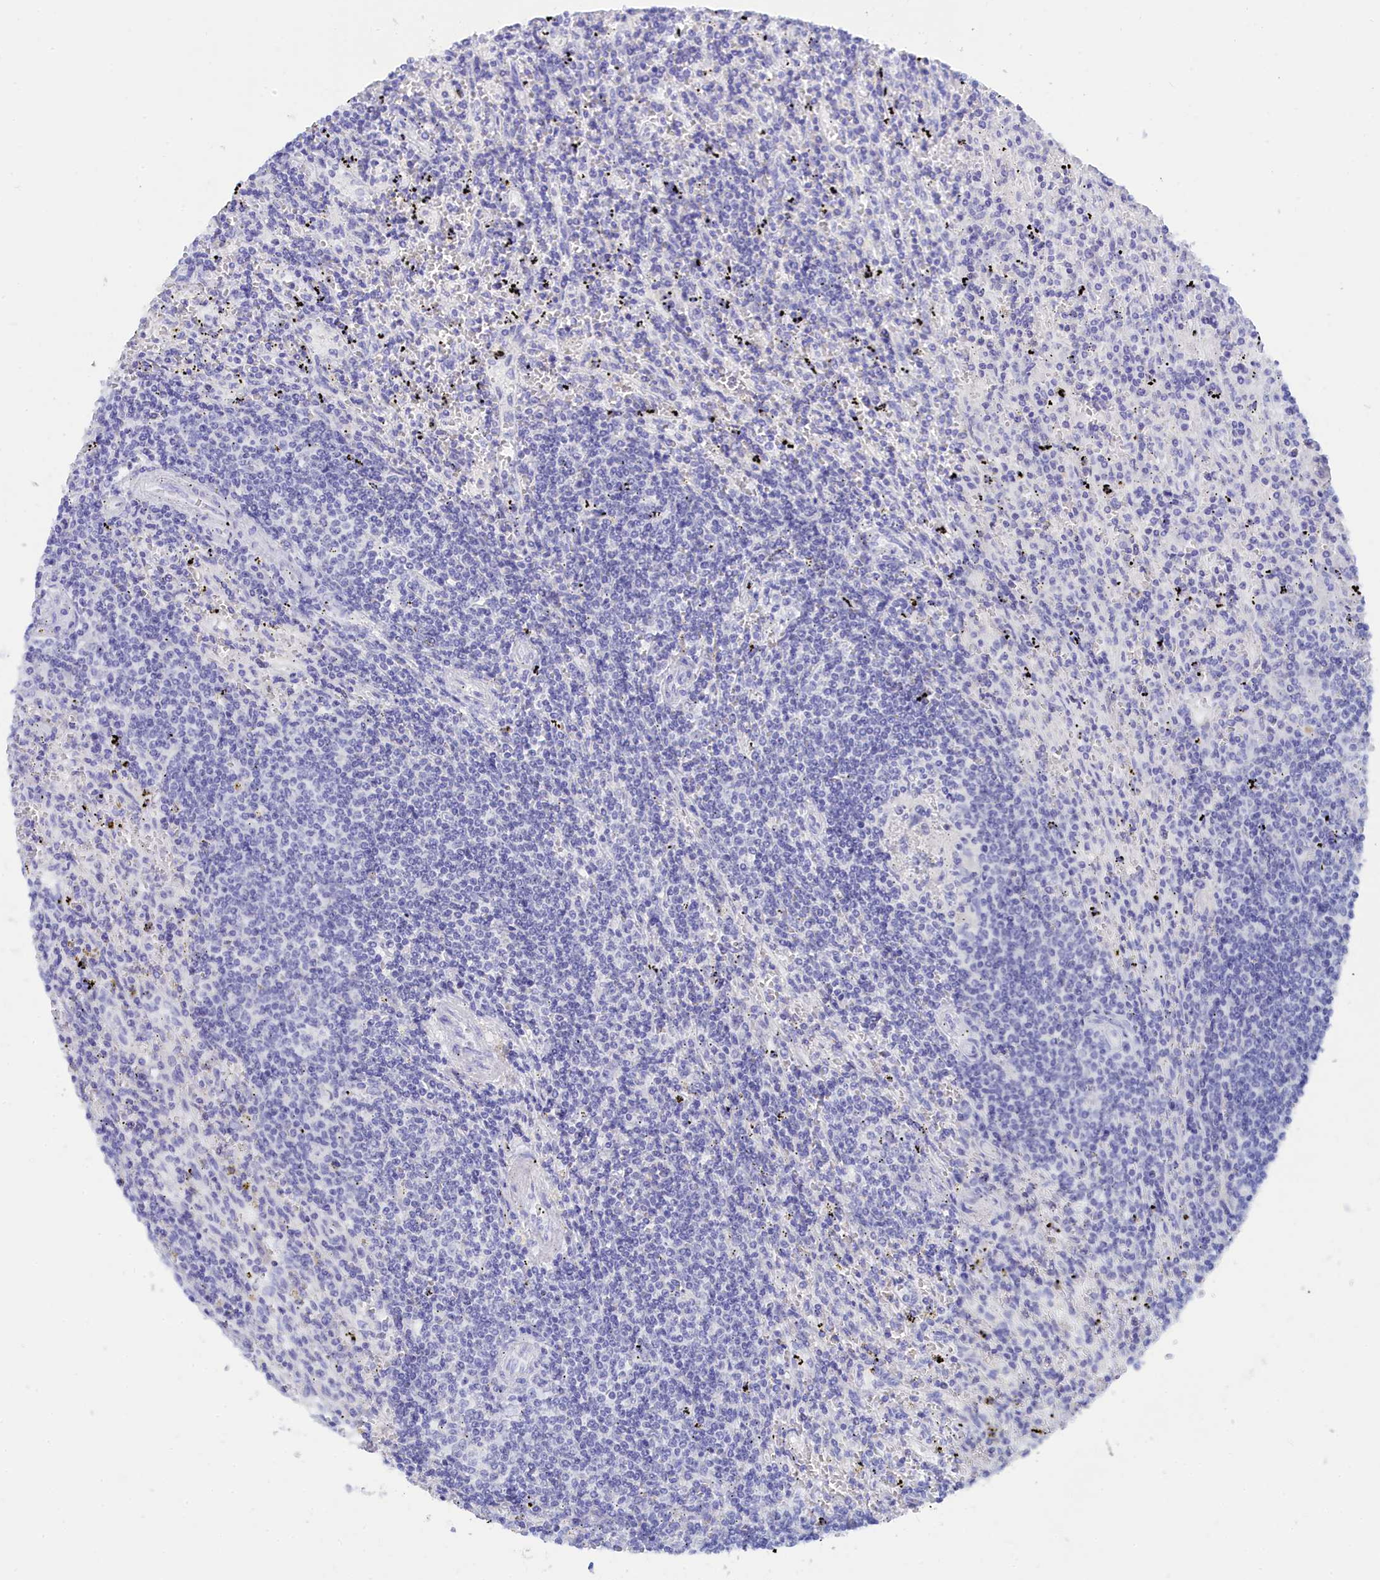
{"staining": {"intensity": "negative", "quantity": "none", "location": "none"}, "tissue": "lymphoma", "cell_type": "Tumor cells", "image_type": "cancer", "snomed": [{"axis": "morphology", "description": "Malignant lymphoma, non-Hodgkin's type, Low grade"}, {"axis": "topography", "description": "Spleen"}], "caption": "DAB (3,3'-diaminobenzidine) immunohistochemical staining of human lymphoma reveals no significant positivity in tumor cells.", "gene": "TRIM10", "patient": {"sex": "male", "age": 76}}